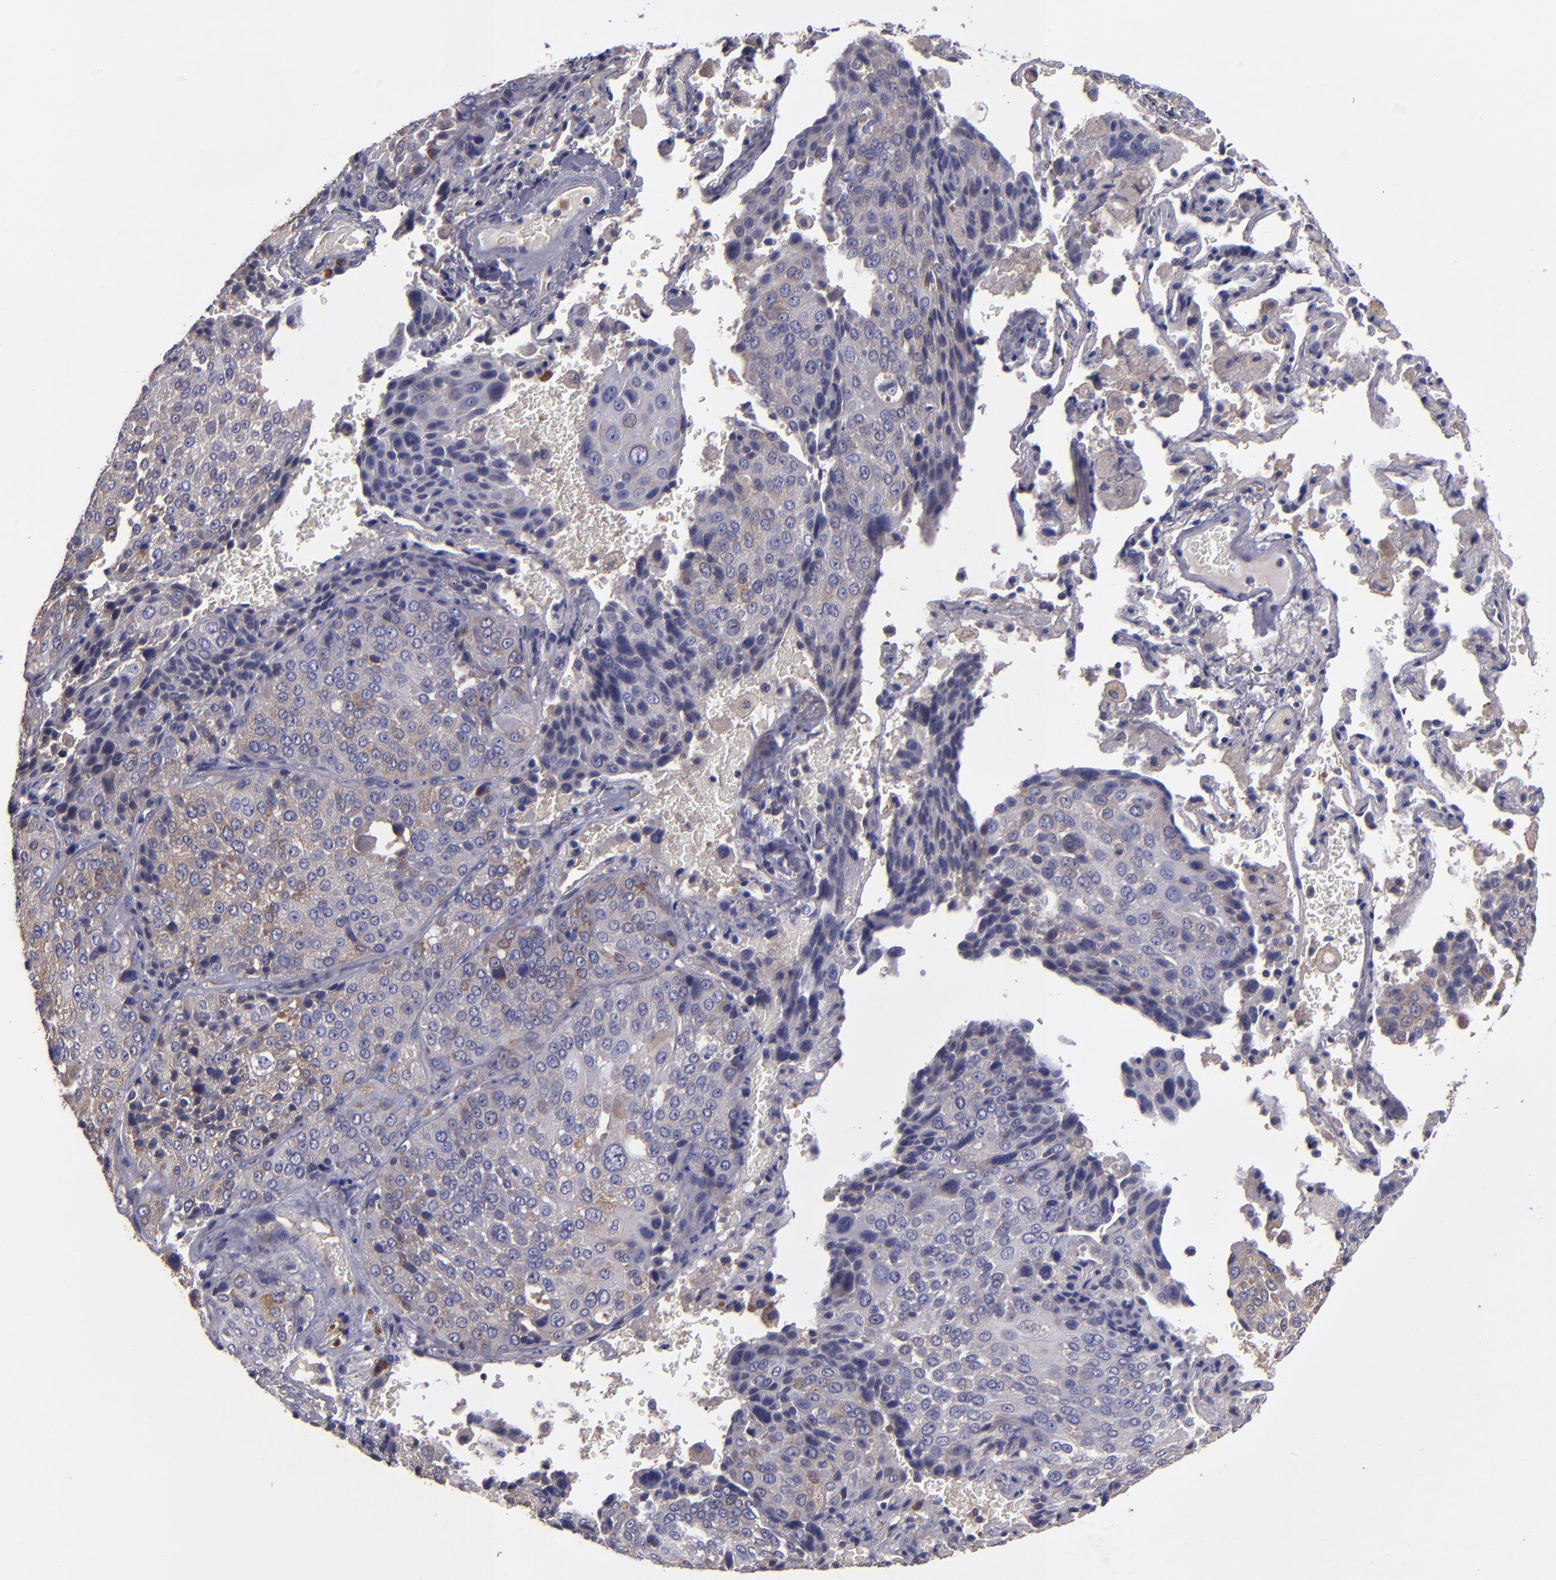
{"staining": {"intensity": "weak", "quantity": "25%-75%", "location": "cytoplasmic/membranous"}, "tissue": "lung cancer", "cell_type": "Tumor cells", "image_type": "cancer", "snomed": [{"axis": "morphology", "description": "Squamous cell carcinoma, NOS"}, {"axis": "topography", "description": "Lung"}], "caption": "Lung cancer (squamous cell carcinoma) stained for a protein demonstrates weak cytoplasmic/membranous positivity in tumor cells.", "gene": "CARS1", "patient": {"sex": "male", "age": 54}}